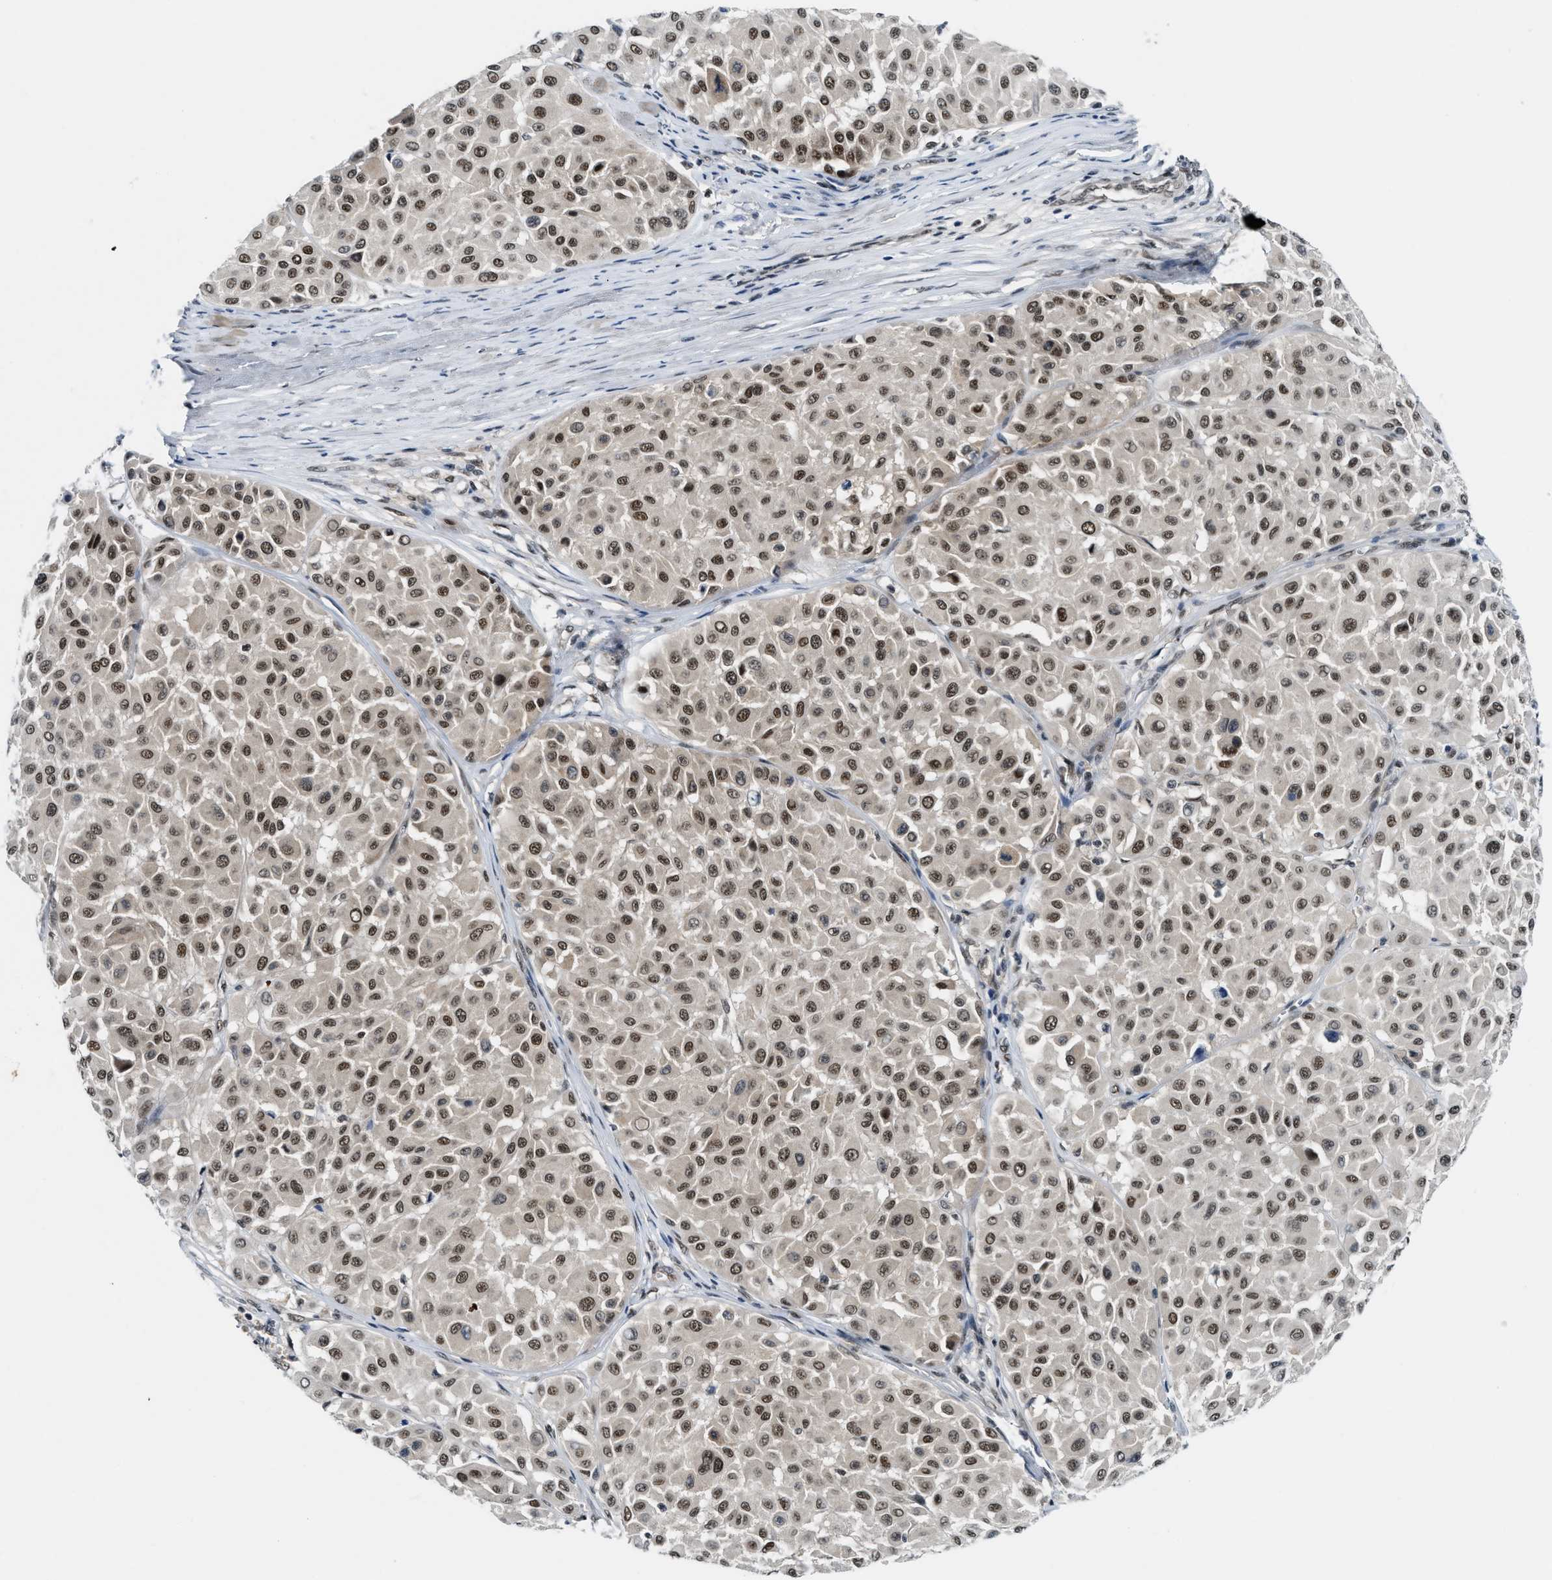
{"staining": {"intensity": "moderate", "quantity": ">75%", "location": "nuclear"}, "tissue": "melanoma", "cell_type": "Tumor cells", "image_type": "cancer", "snomed": [{"axis": "morphology", "description": "Malignant melanoma, Metastatic site"}, {"axis": "topography", "description": "Soft tissue"}], "caption": "This is an image of immunohistochemistry (IHC) staining of melanoma, which shows moderate positivity in the nuclear of tumor cells.", "gene": "NCOA1", "patient": {"sex": "male", "age": 41}}